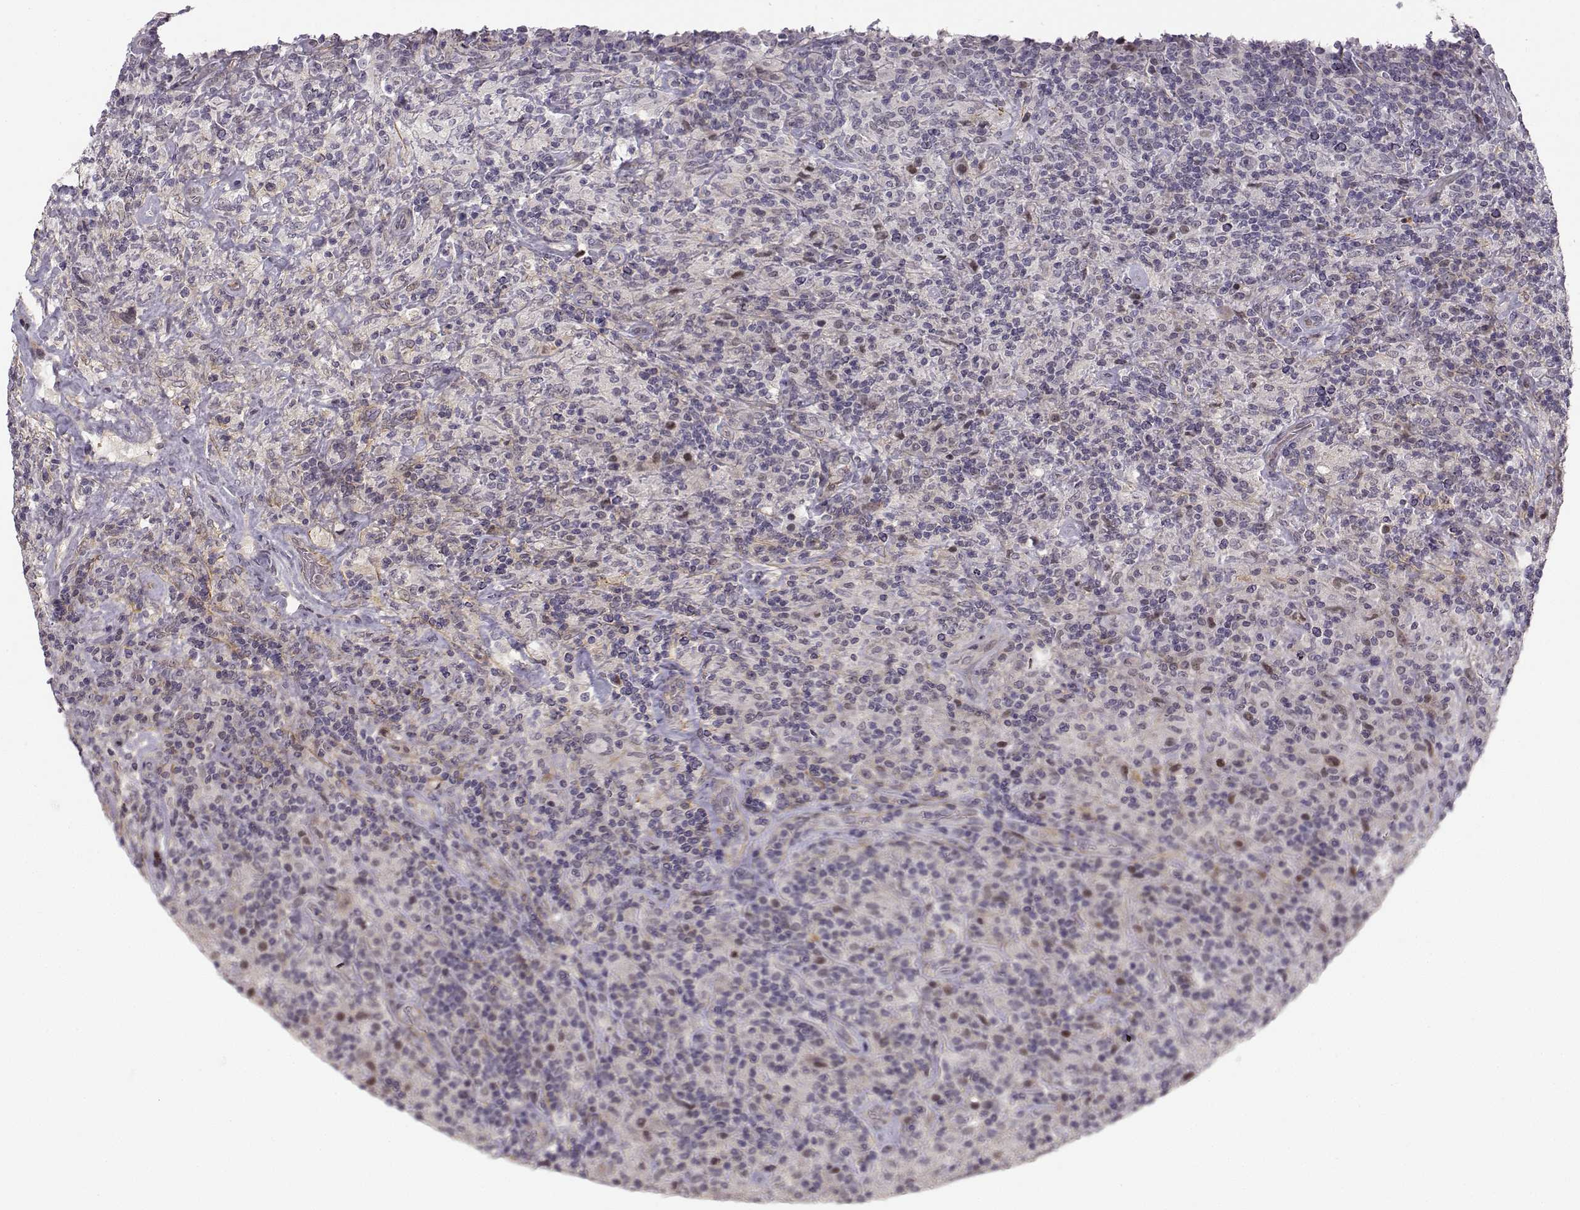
{"staining": {"intensity": "negative", "quantity": "none", "location": "none"}, "tissue": "lymphoma", "cell_type": "Tumor cells", "image_type": "cancer", "snomed": [{"axis": "morphology", "description": "Hodgkin's disease, NOS"}, {"axis": "topography", "description": "Lymph node"}], "caption": "This is a micrograph of IHC staining of lymphoma, which shows no expression in tumor cells.", "gene": "RGS9BP", "patient": {"sex": "male", "age": 70}}